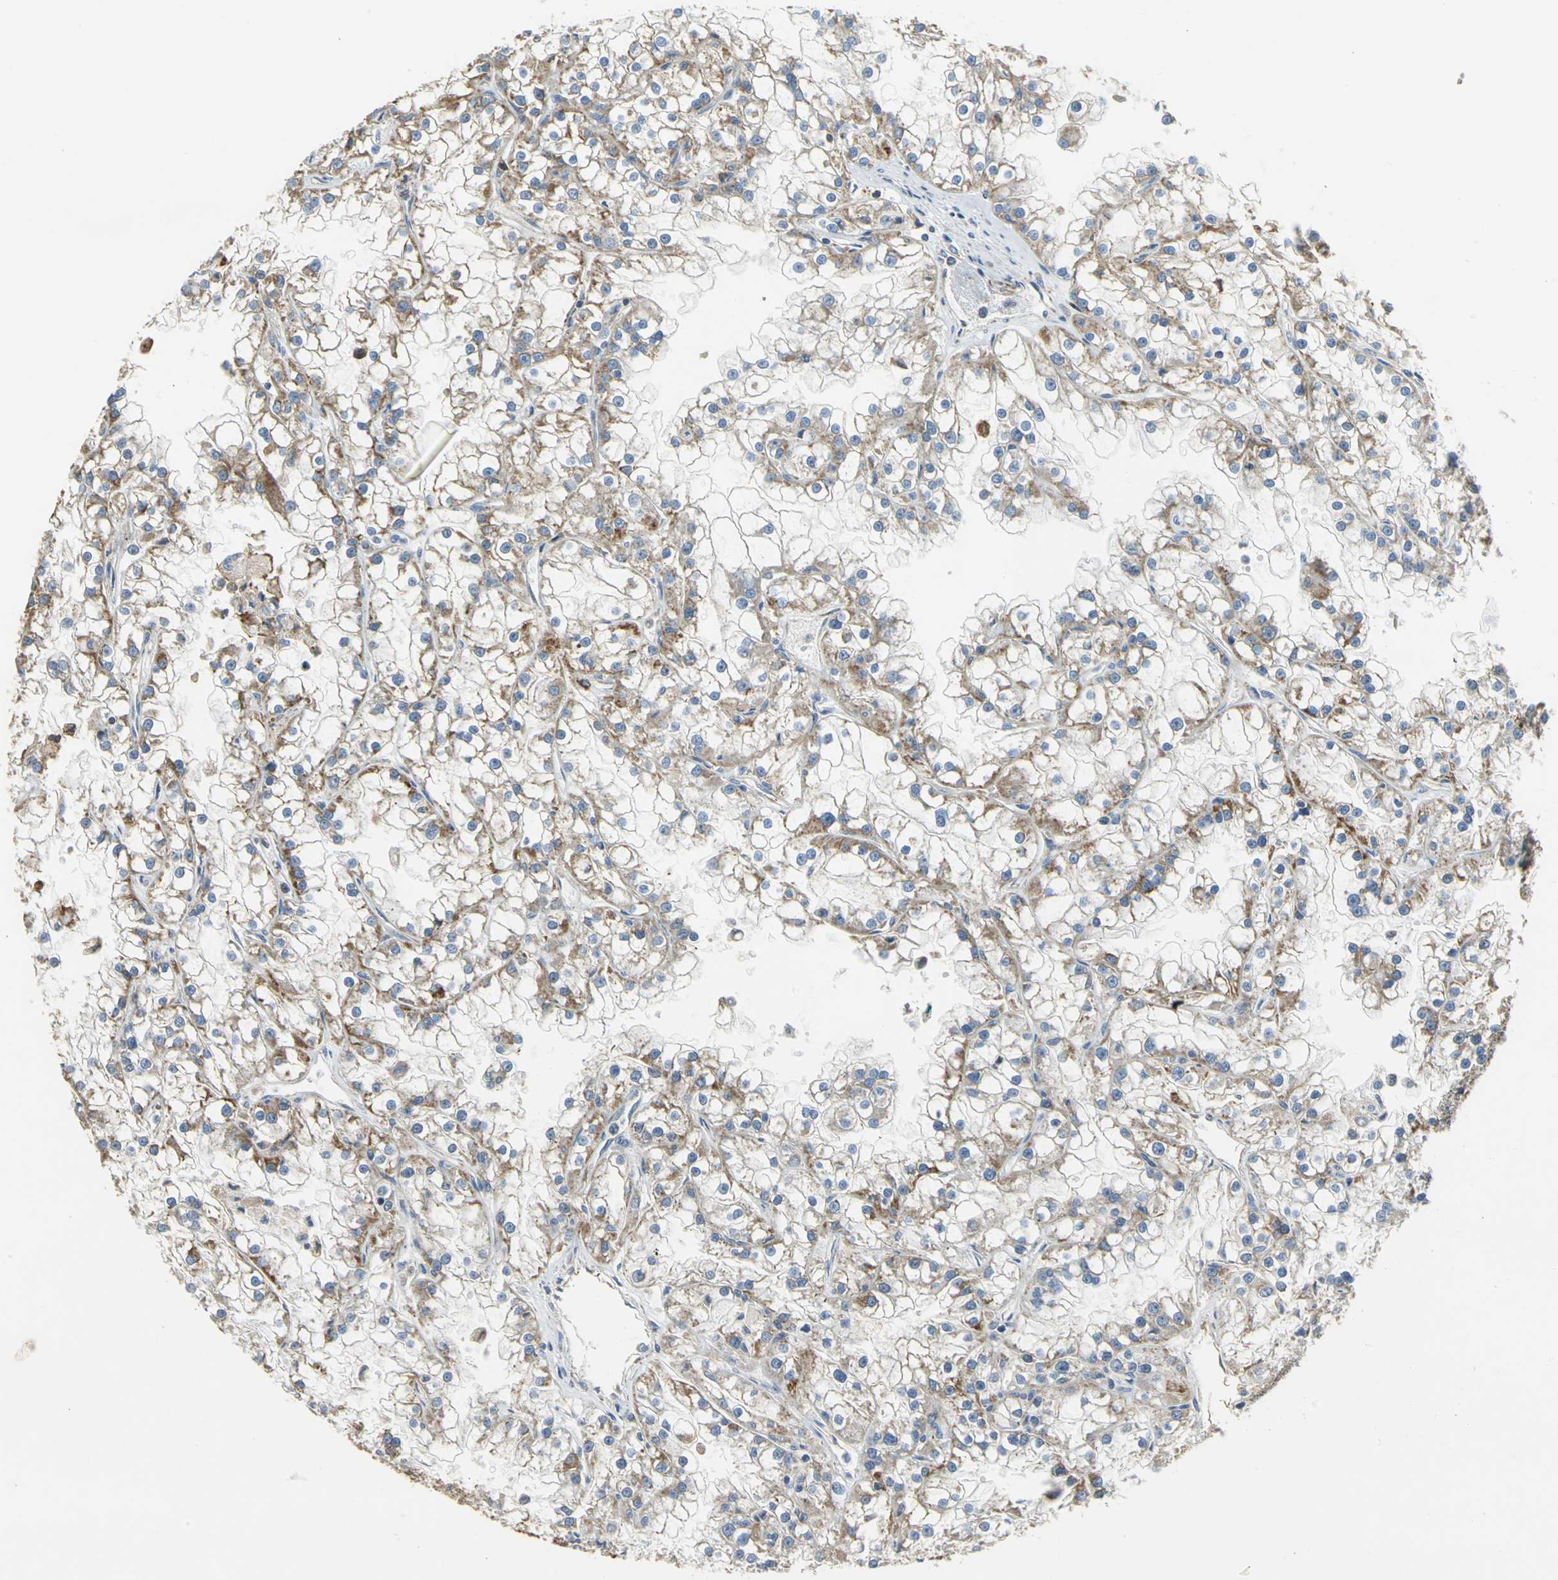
{"staining": {"intensity": "moderate", "quantity": ">75%", "location": "cytoplasmic/membranous"}, "tissue": "renal cancer", "cell_type": "Tumor cells", "image_type": "cancer", "snomed": [{"axis": "morphology", "description": "Adenocarcinoma, NOS"}, {"axis": "topography", "description": "Kidney"}], "caption": "Renal cancer tissue exhibits moderate cytoplasmic/membranous staining in about >75% of tumor cells", "gene": "NDUFB5", "patient": {"sex": "female", "age": 52}}